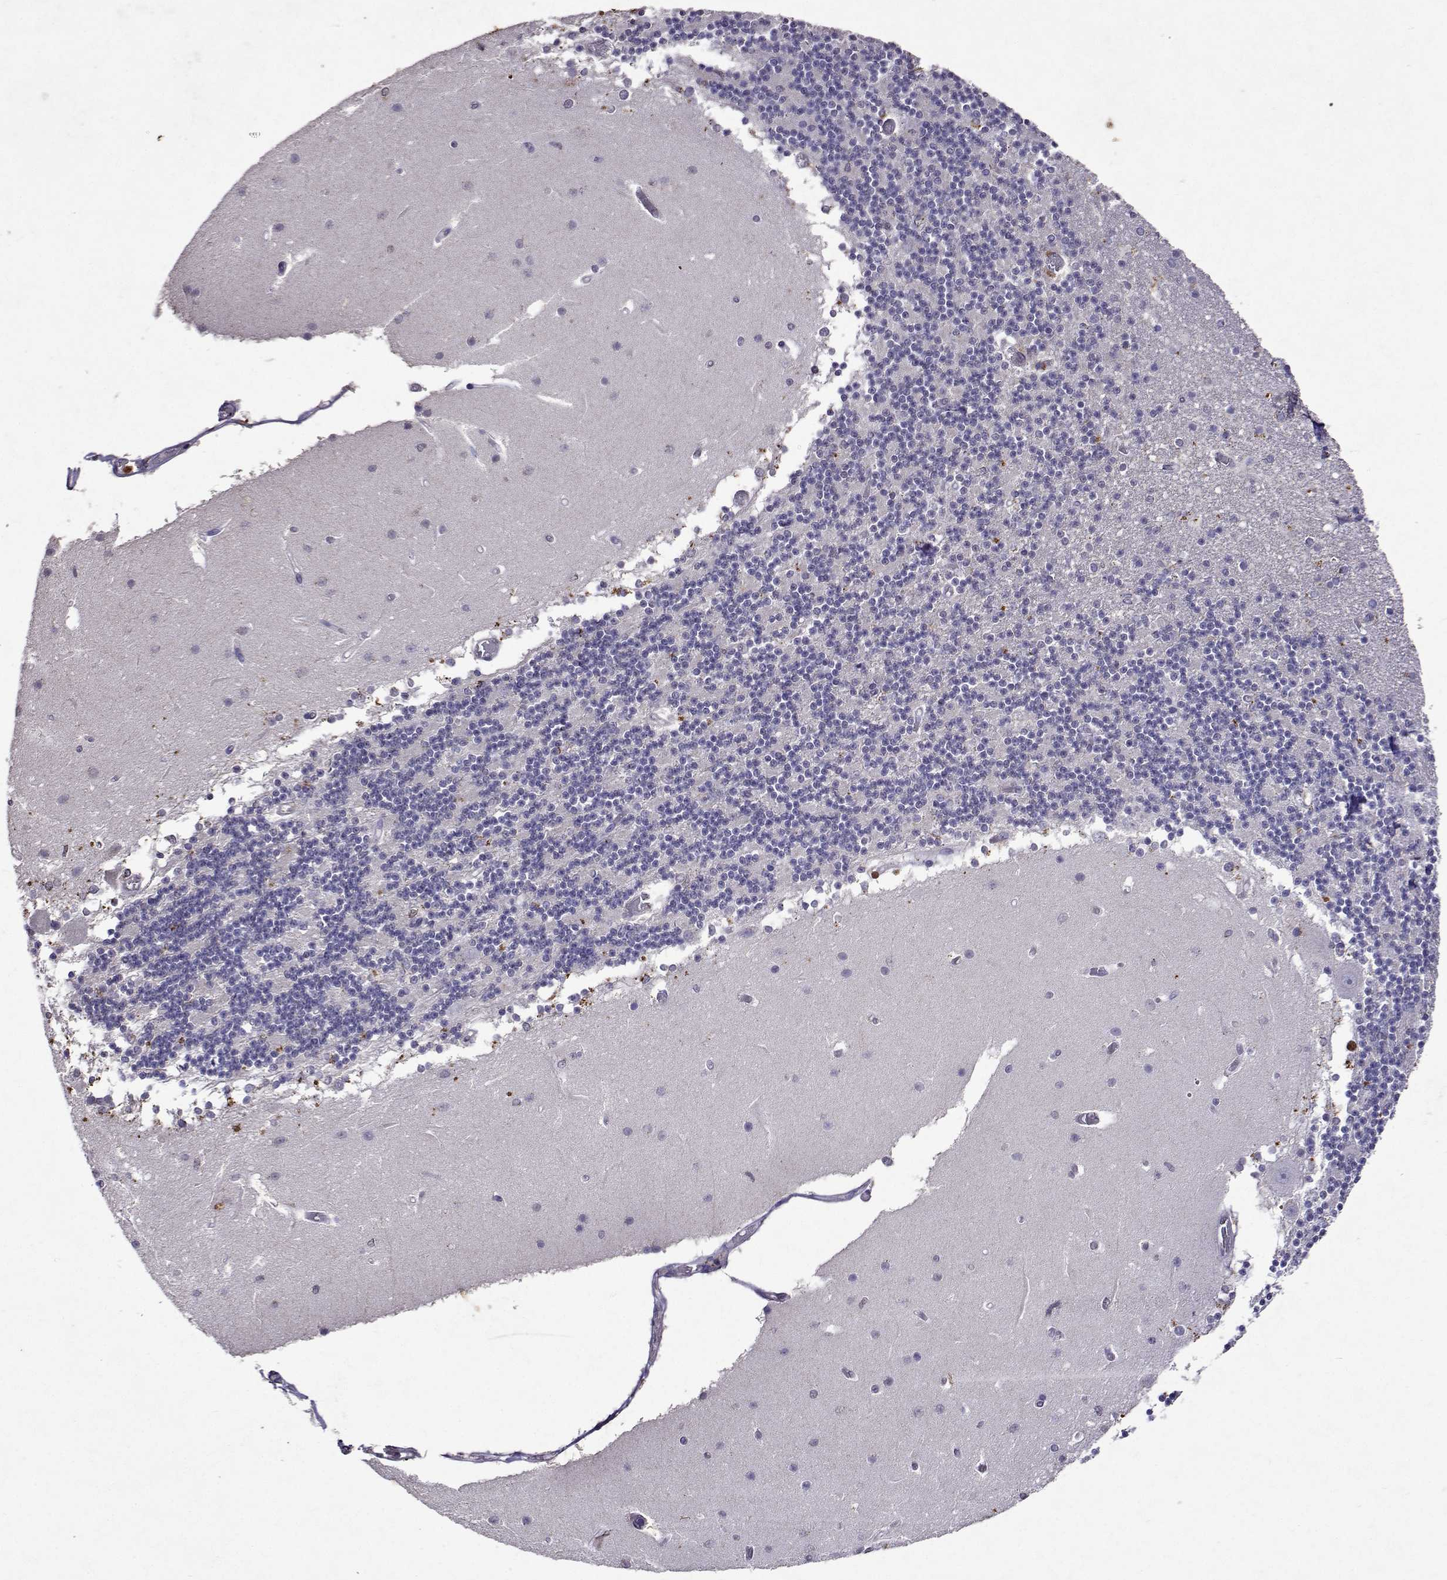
{"staining": {"intensity": "negative", "quantity": "none", "location": "none"}, "tissue": "cerebellum", "cell_type": "Cells in granular layer", "image_type": "normal", "snomed": [{"axis": "morphology", "description": "Normal tissue, NOS"}, {"axis": "topography", "description": "Cerebellum"}], "caption": "DAB immunohistochemical staining of unremarkable human cerebellum displays no significant positivity in cells in granular layer.", "gene": "APAF1", "patient": {"sex": "female", "age": 28}}